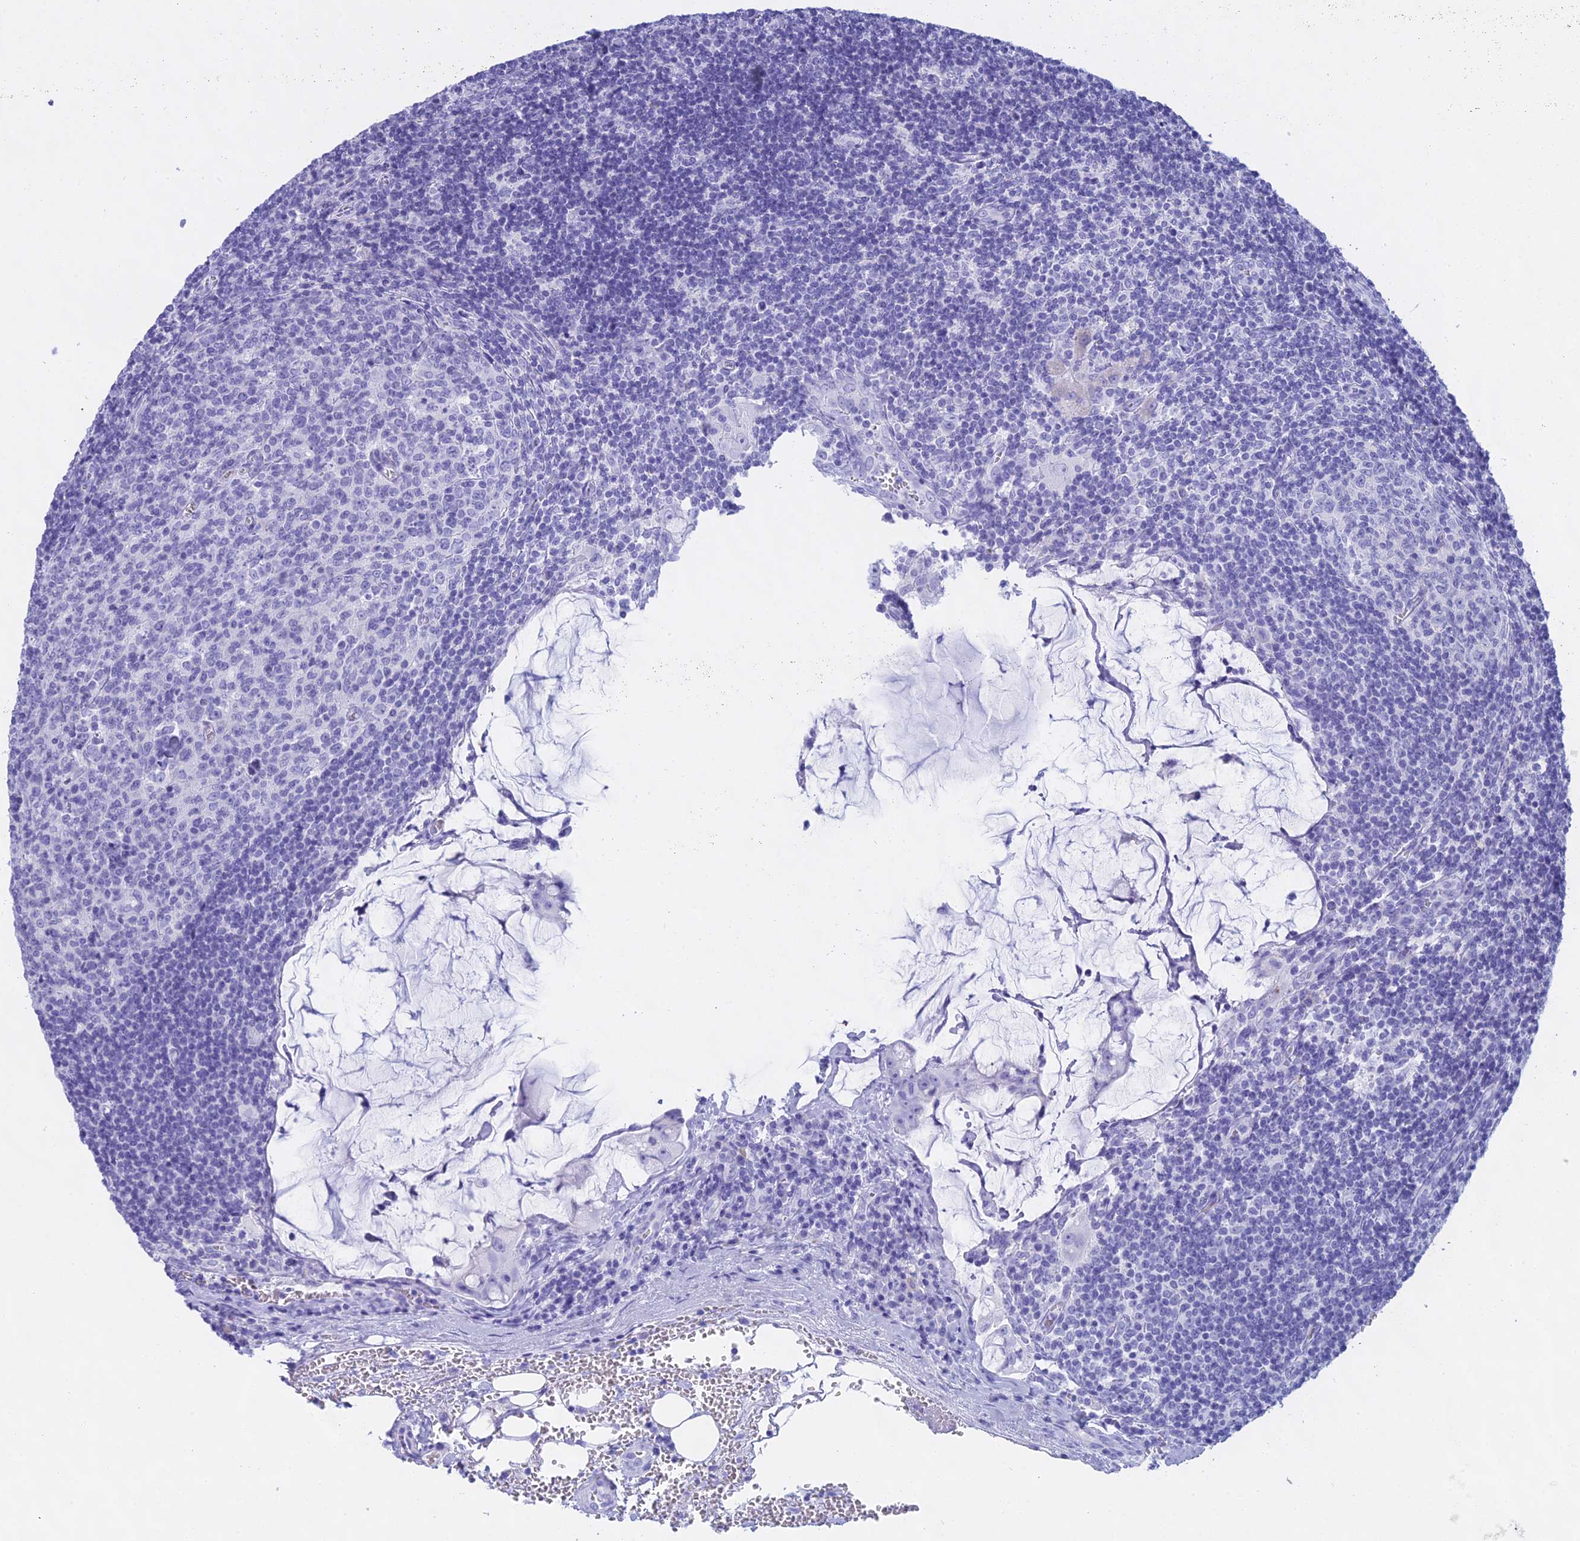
{"staining": {"intensity": "negative", "quantity": "none", "location": "none"}, "tissue": "lymph node", "cell_type": "Germinal center cells", "image_type": "normal", "snomed": [{"axis": "morphology", "description": "Normal tissue, NOS"}, {"axis": "topography", "description": "Lymph node"}], "caption": "Immunohistochemistry (IHC) of benign human lymph node exhibits no positivity in germinal center cells.", "gene": "CGB1", "patient": {"sex": "female", "age": 73}}